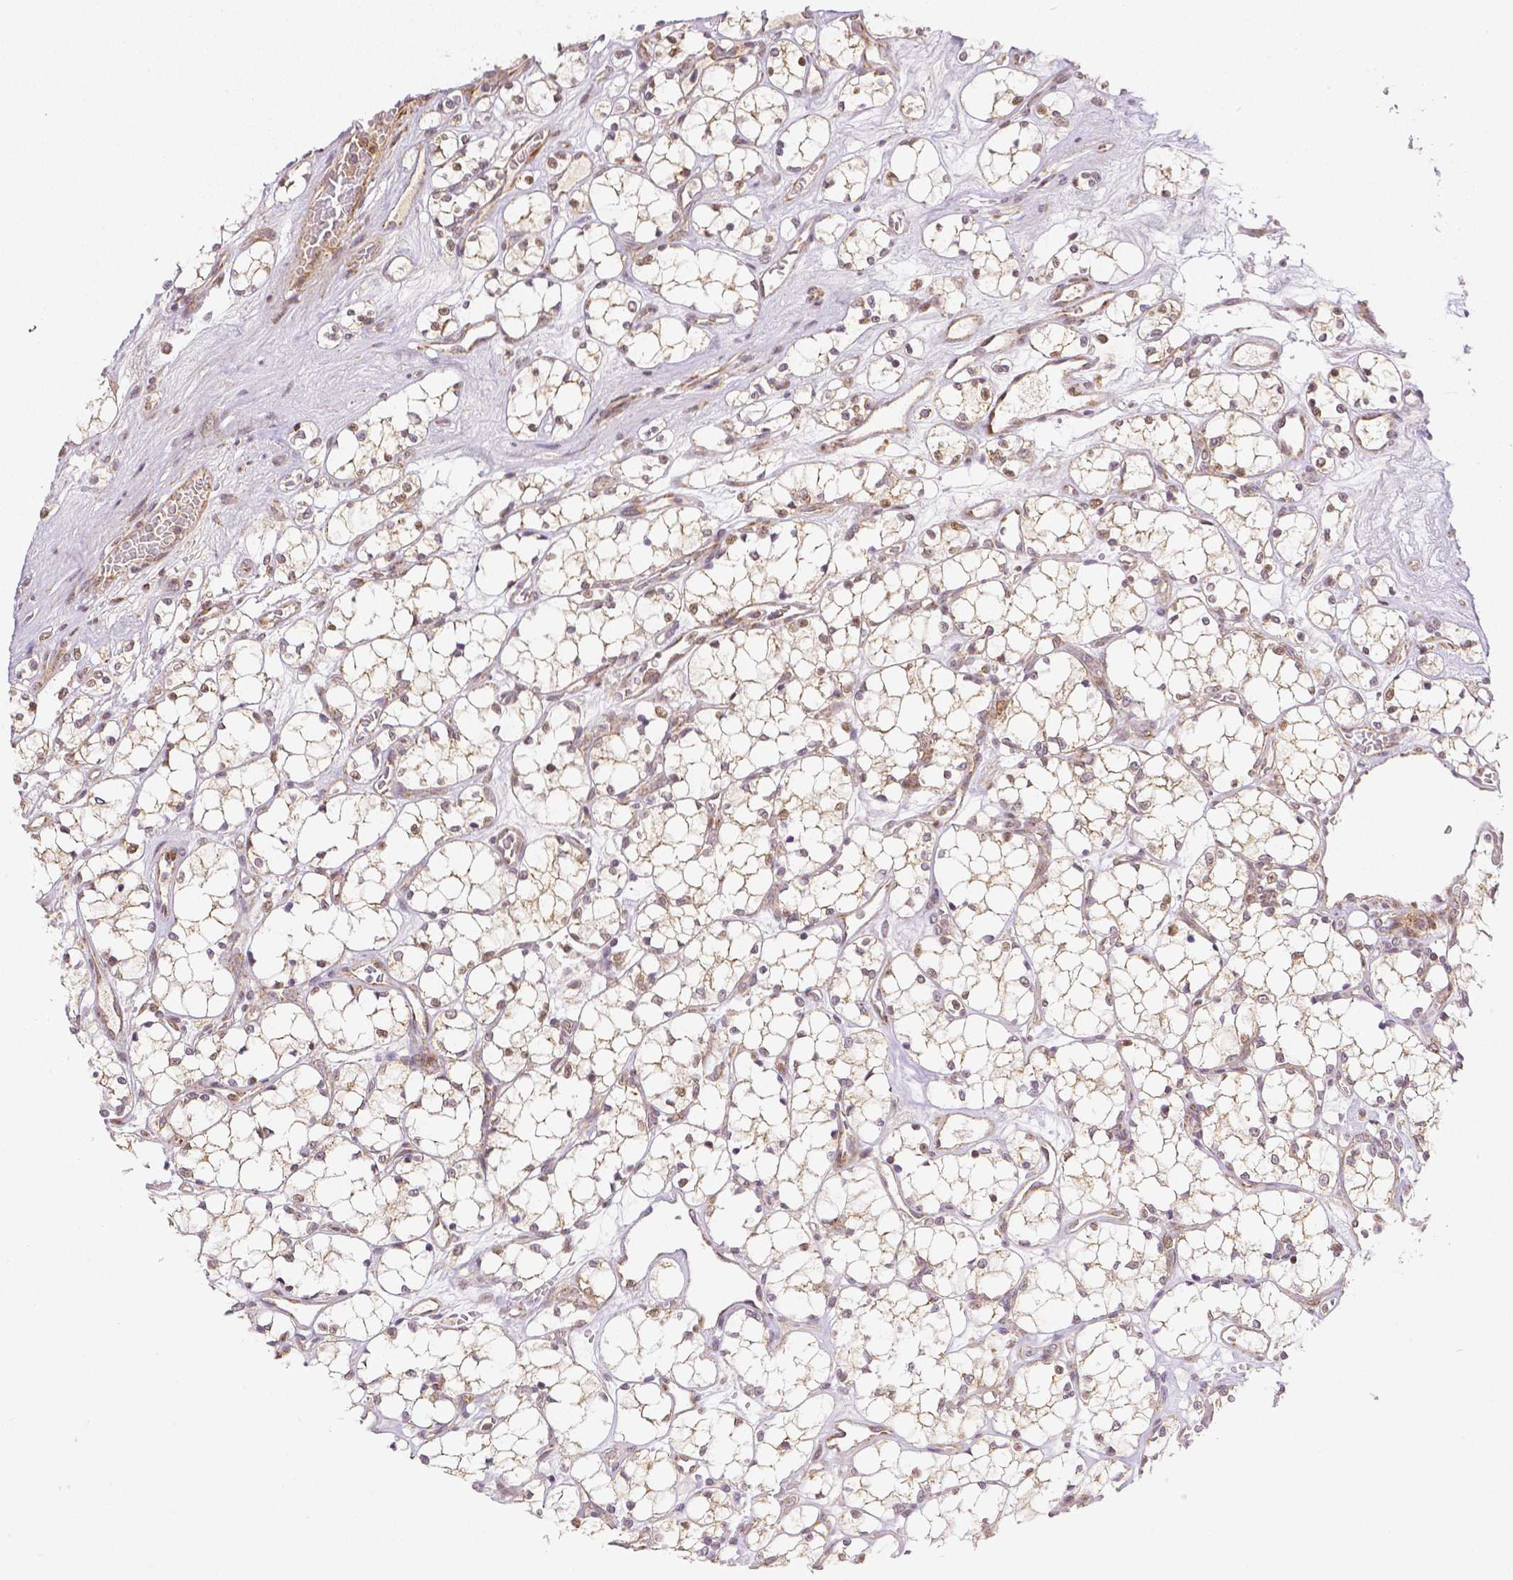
{"staining": {"intensity": "moderate", "quantity": "25%-75%", "location": "nuclear"}, "tissue": "renal cancer", "cell_type": "Tumor cells", "image_type": "cancer", "snomed": [{"axis": "morphology", "description": "Adenocarcinoma, NOS"}, {"axis": "topography", "description": "Kidney"}], "caption": "This is an image of immunohistochemistry (IHC) staining of renal adenocarcinoma, which shows moderate positivity in the nuclear of tumor cells.", "gene": "RHOT1", "patient": {"sex": "female", "age": 69}}